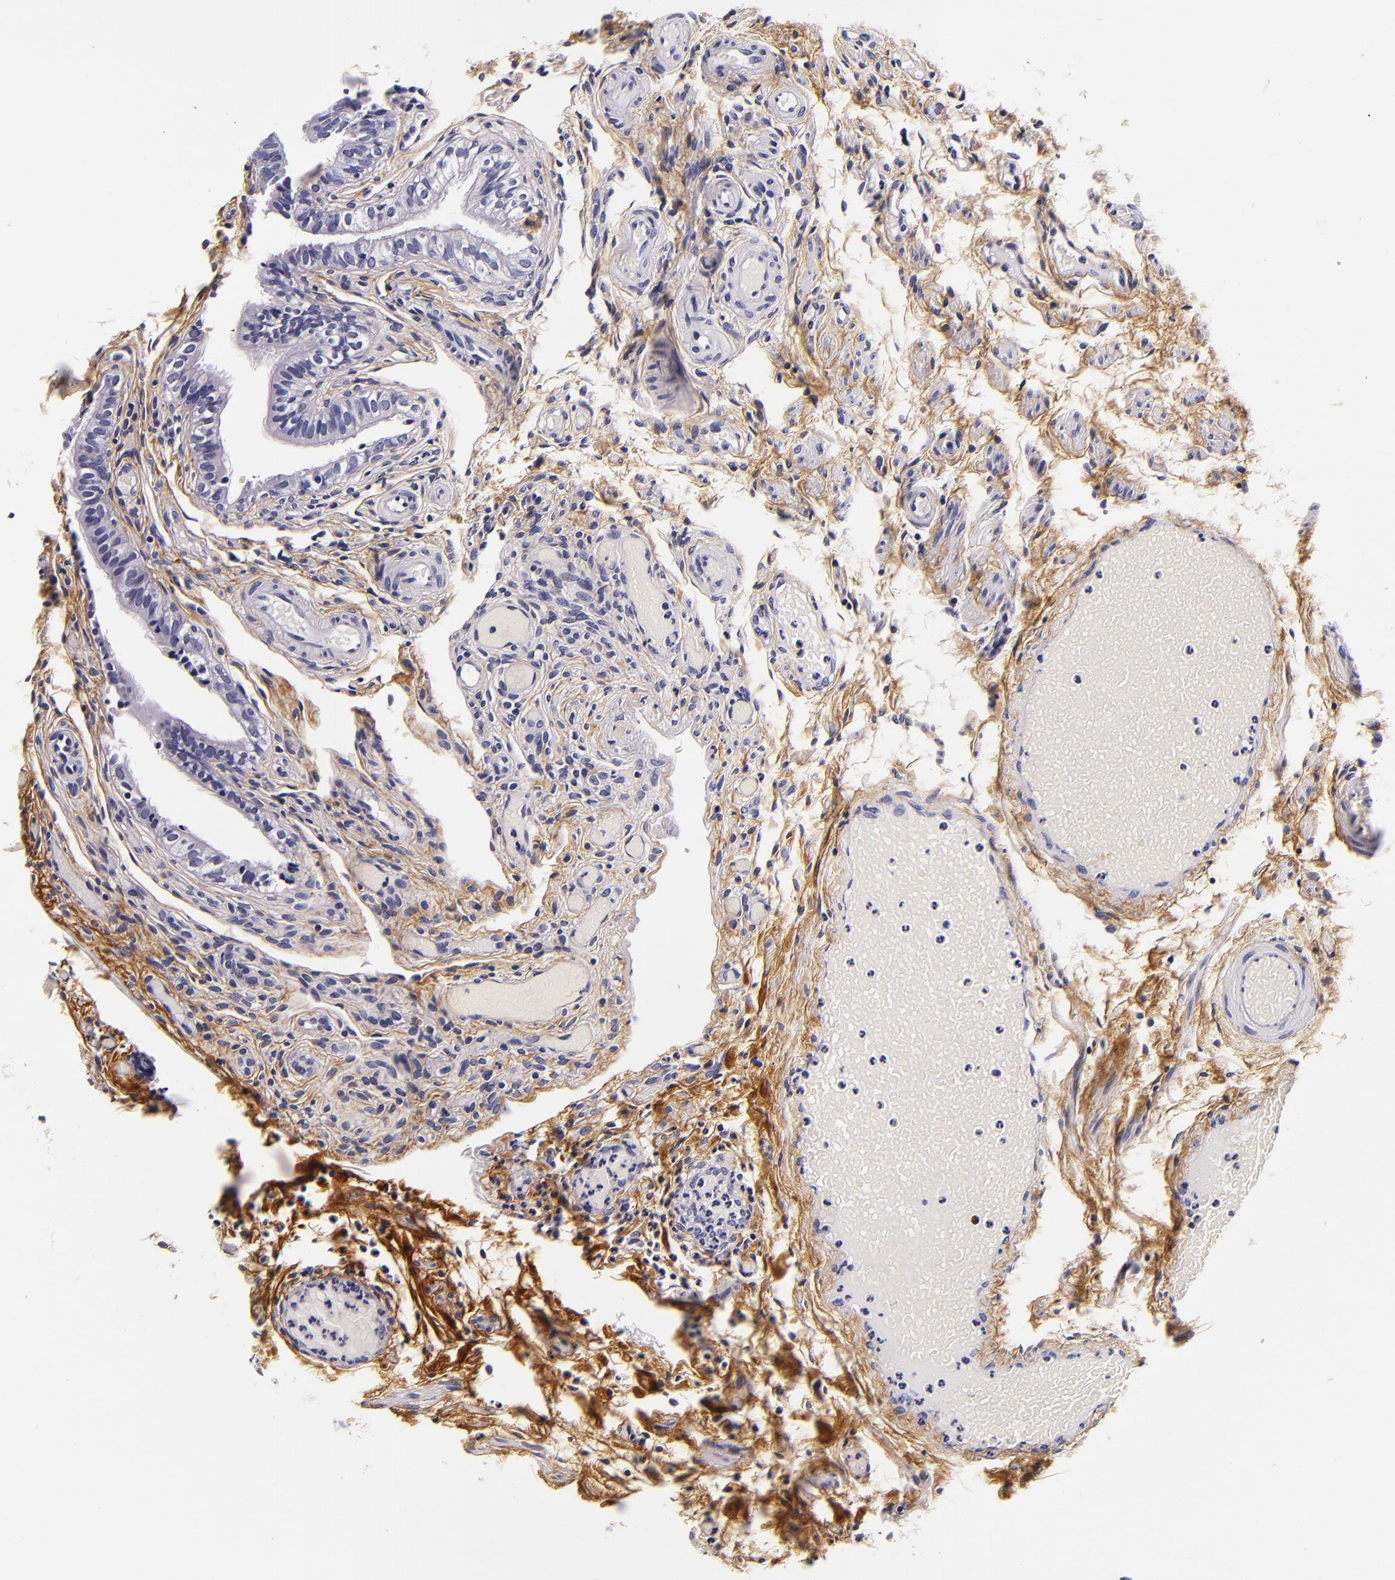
{"staining": {"intensity": "negative", "quantity": "none", "location": "none"}, "tissue": "fallopian tube", "cell_type": "Glandular cells", "image_type": "normal", "snomed": [{"axis": "morphology", "description": "Normal tissue, NOS"}, {"axis": "morphology", "description": "Dermoid, NOS"}, {"axis": "topography", "description": "Fallopian tube"}], "caption": "This is an IHC micrograph of unremarkable fallopian tube. There is no positivity in glandular cells.", "gene": "FBN1", "patient": {"sex": "female", "age": 33}}